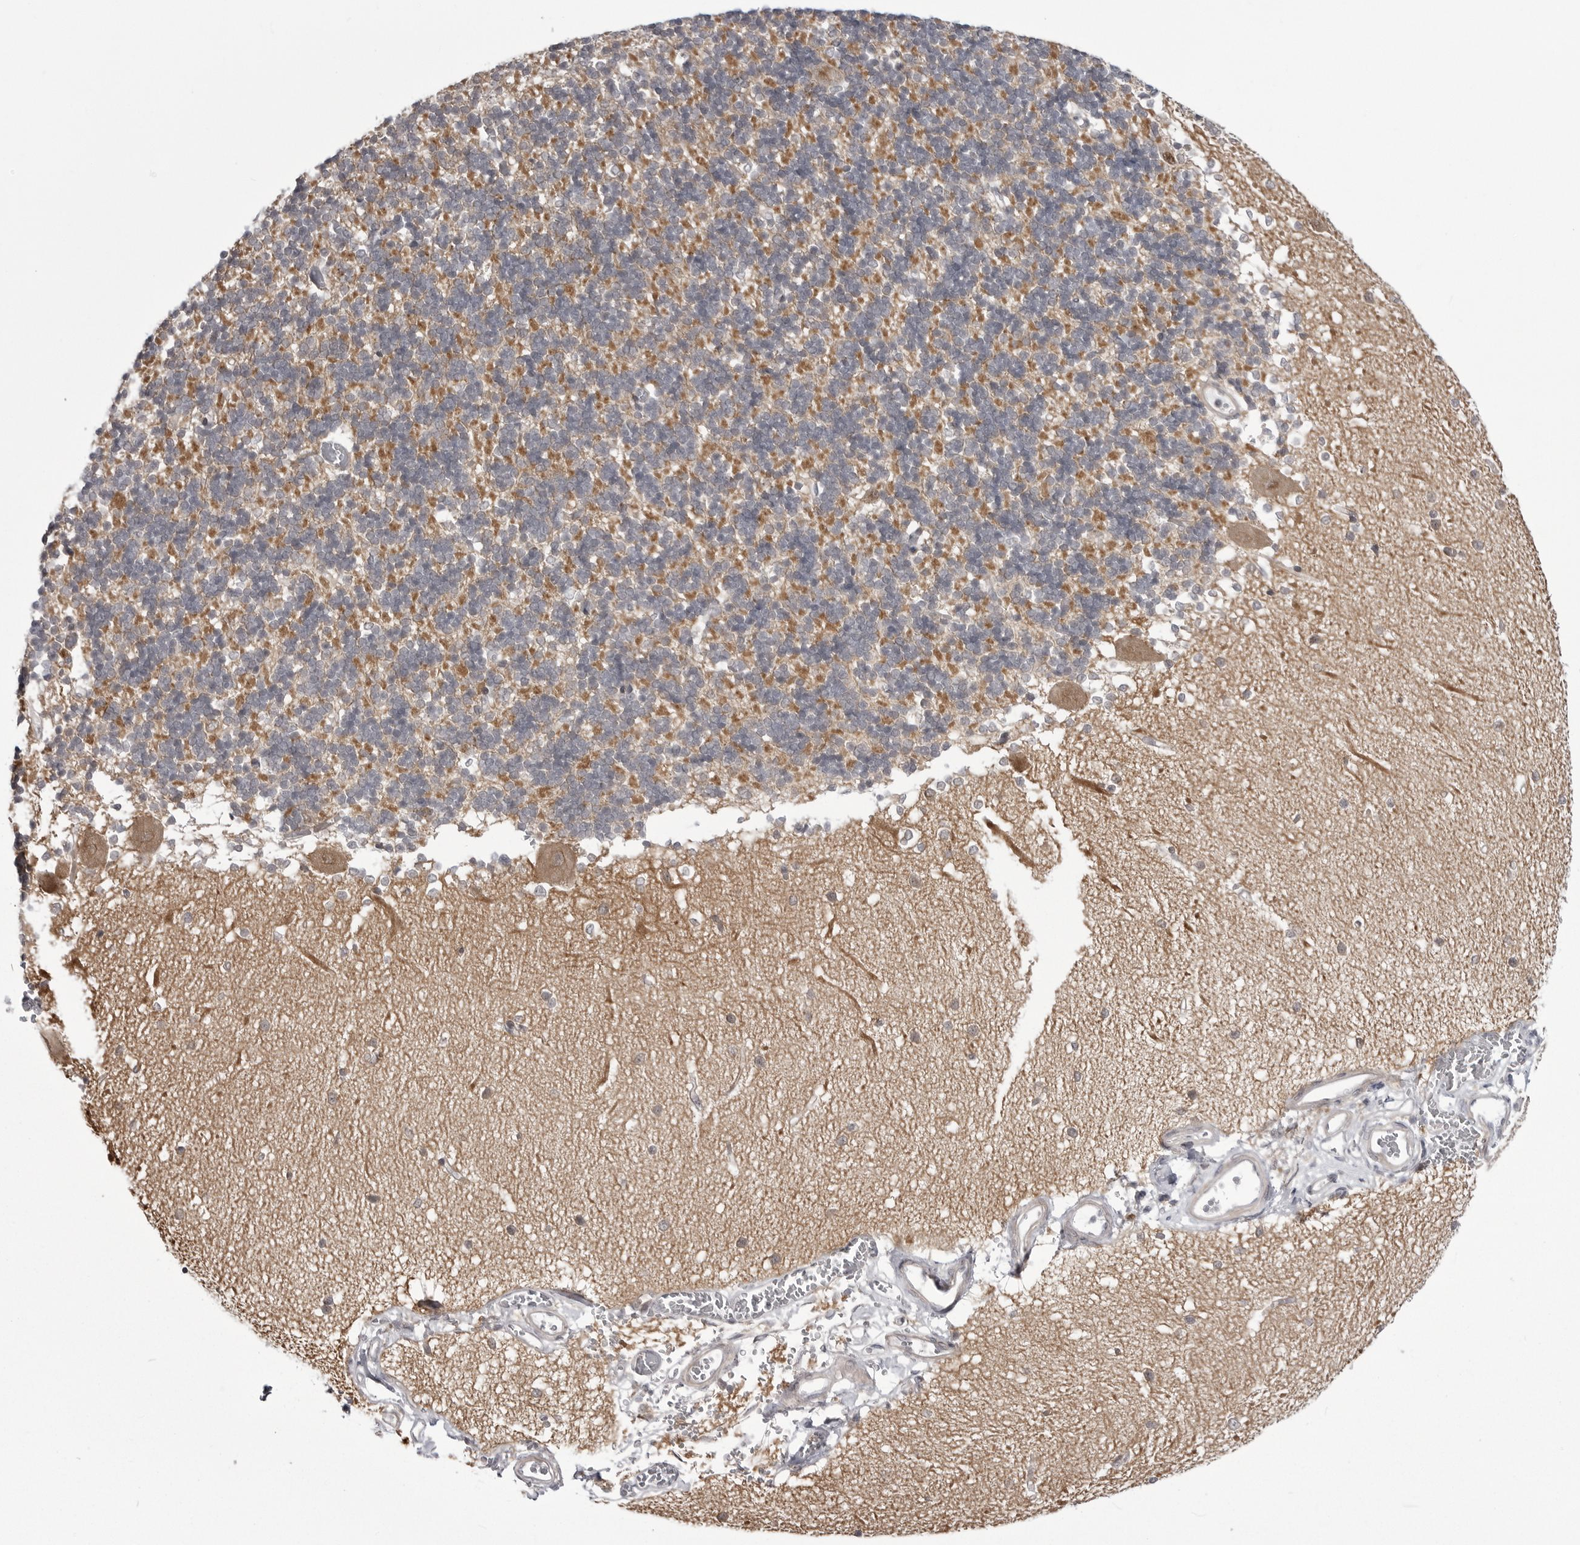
{"staining": {"intensity": "negative", "quantity": "none", "location": "none"}, "tissue": "cerebellum", "cell_type": "Cells in granular layer", "image_type": "normal", "snomed": [{"axis": "morphology", "description": "Normal tissue, NOS"}, {"axis": "topography", "description": "Cerebellum"}], "caption": "High magnification brightfield microscopy of benign cerebellum stained with DAB (3,3'-diaminobenzidine) (brown) and counterstained with hematoxylin (blue): cells in granular layer show no significant staining.", "gene": "CCDC18", "patient": {"sex": "male", "age": 37}}